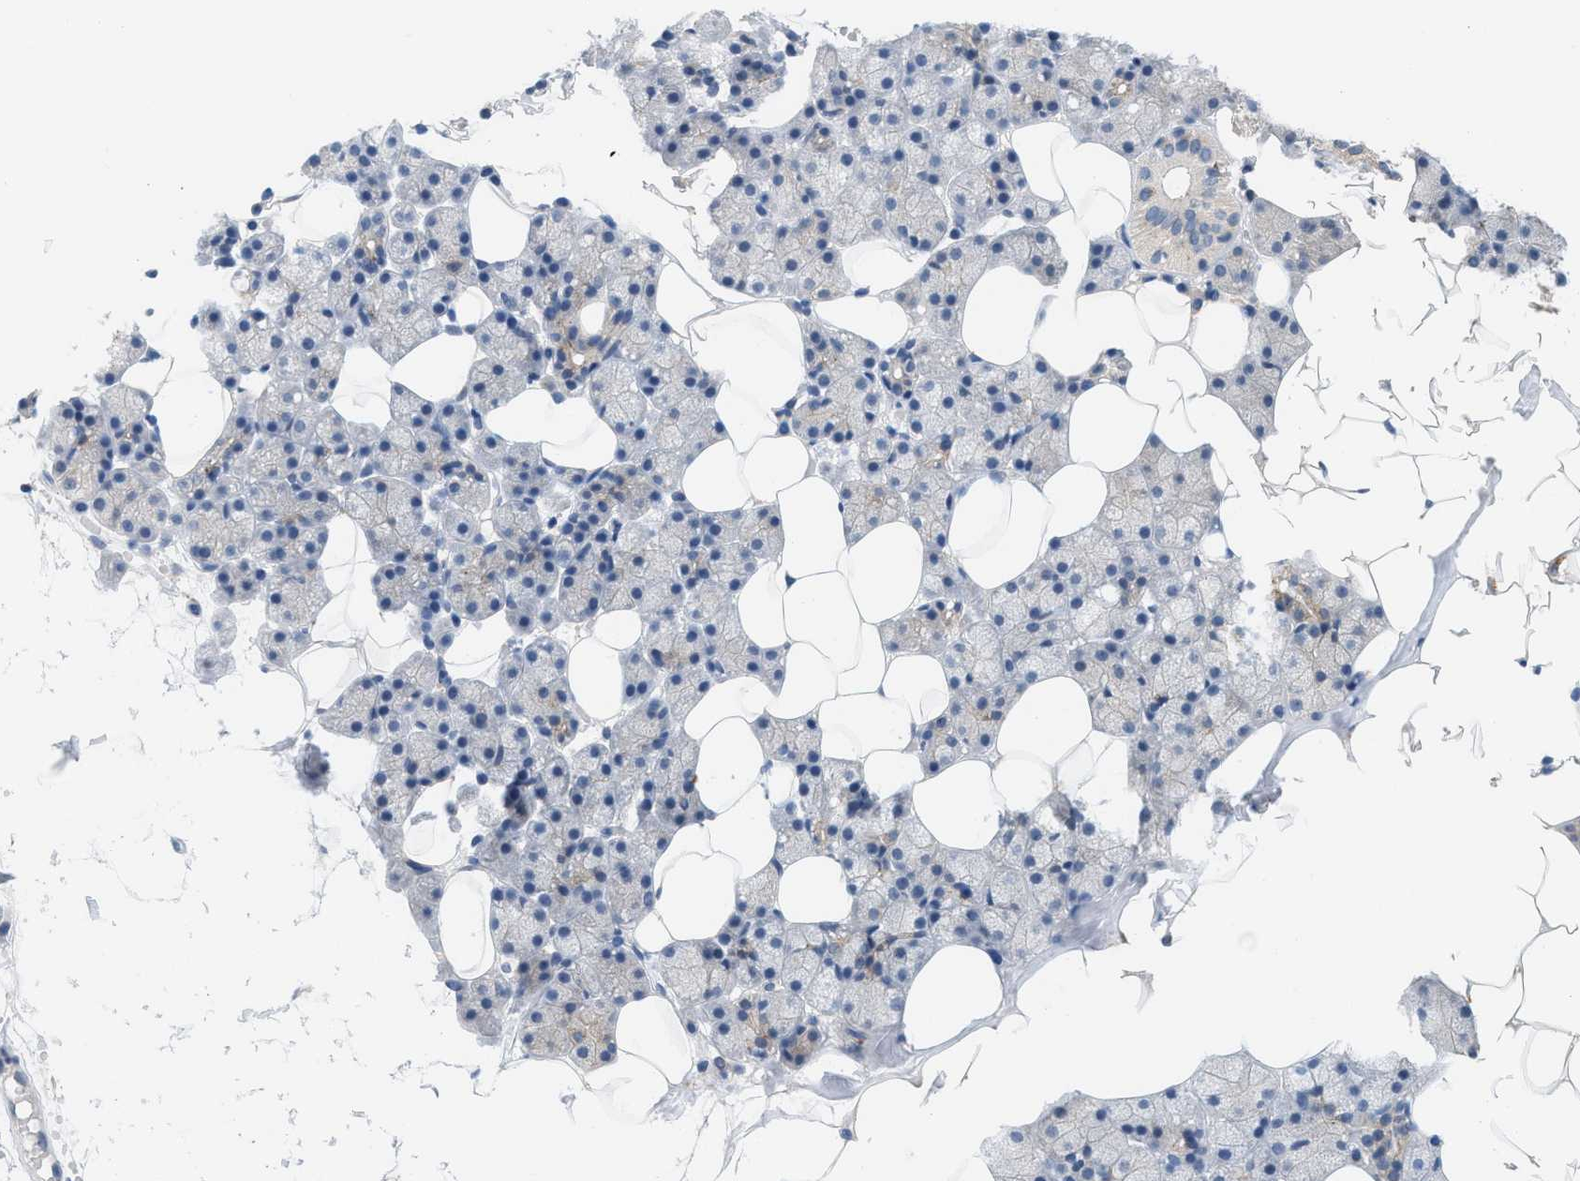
{"staining": {"intensity": "negative", "quantity": "none", "location": "none"}, "tissue": "salivary gland", "cell_type": "Glandular cells", "image_type": "normal", "snomed": [{"axis": "morphology", "description": "Normal tissue, NOS"}, {"axis": "topography", "description": "Salivary gland"}], "caption": "An image of salivary gland stained for a protein shows no brown staining in glandular cells. Nuclei are stained in blue.", "gene": "CSTB", "patient": {"sex": "female", "age": 33}}